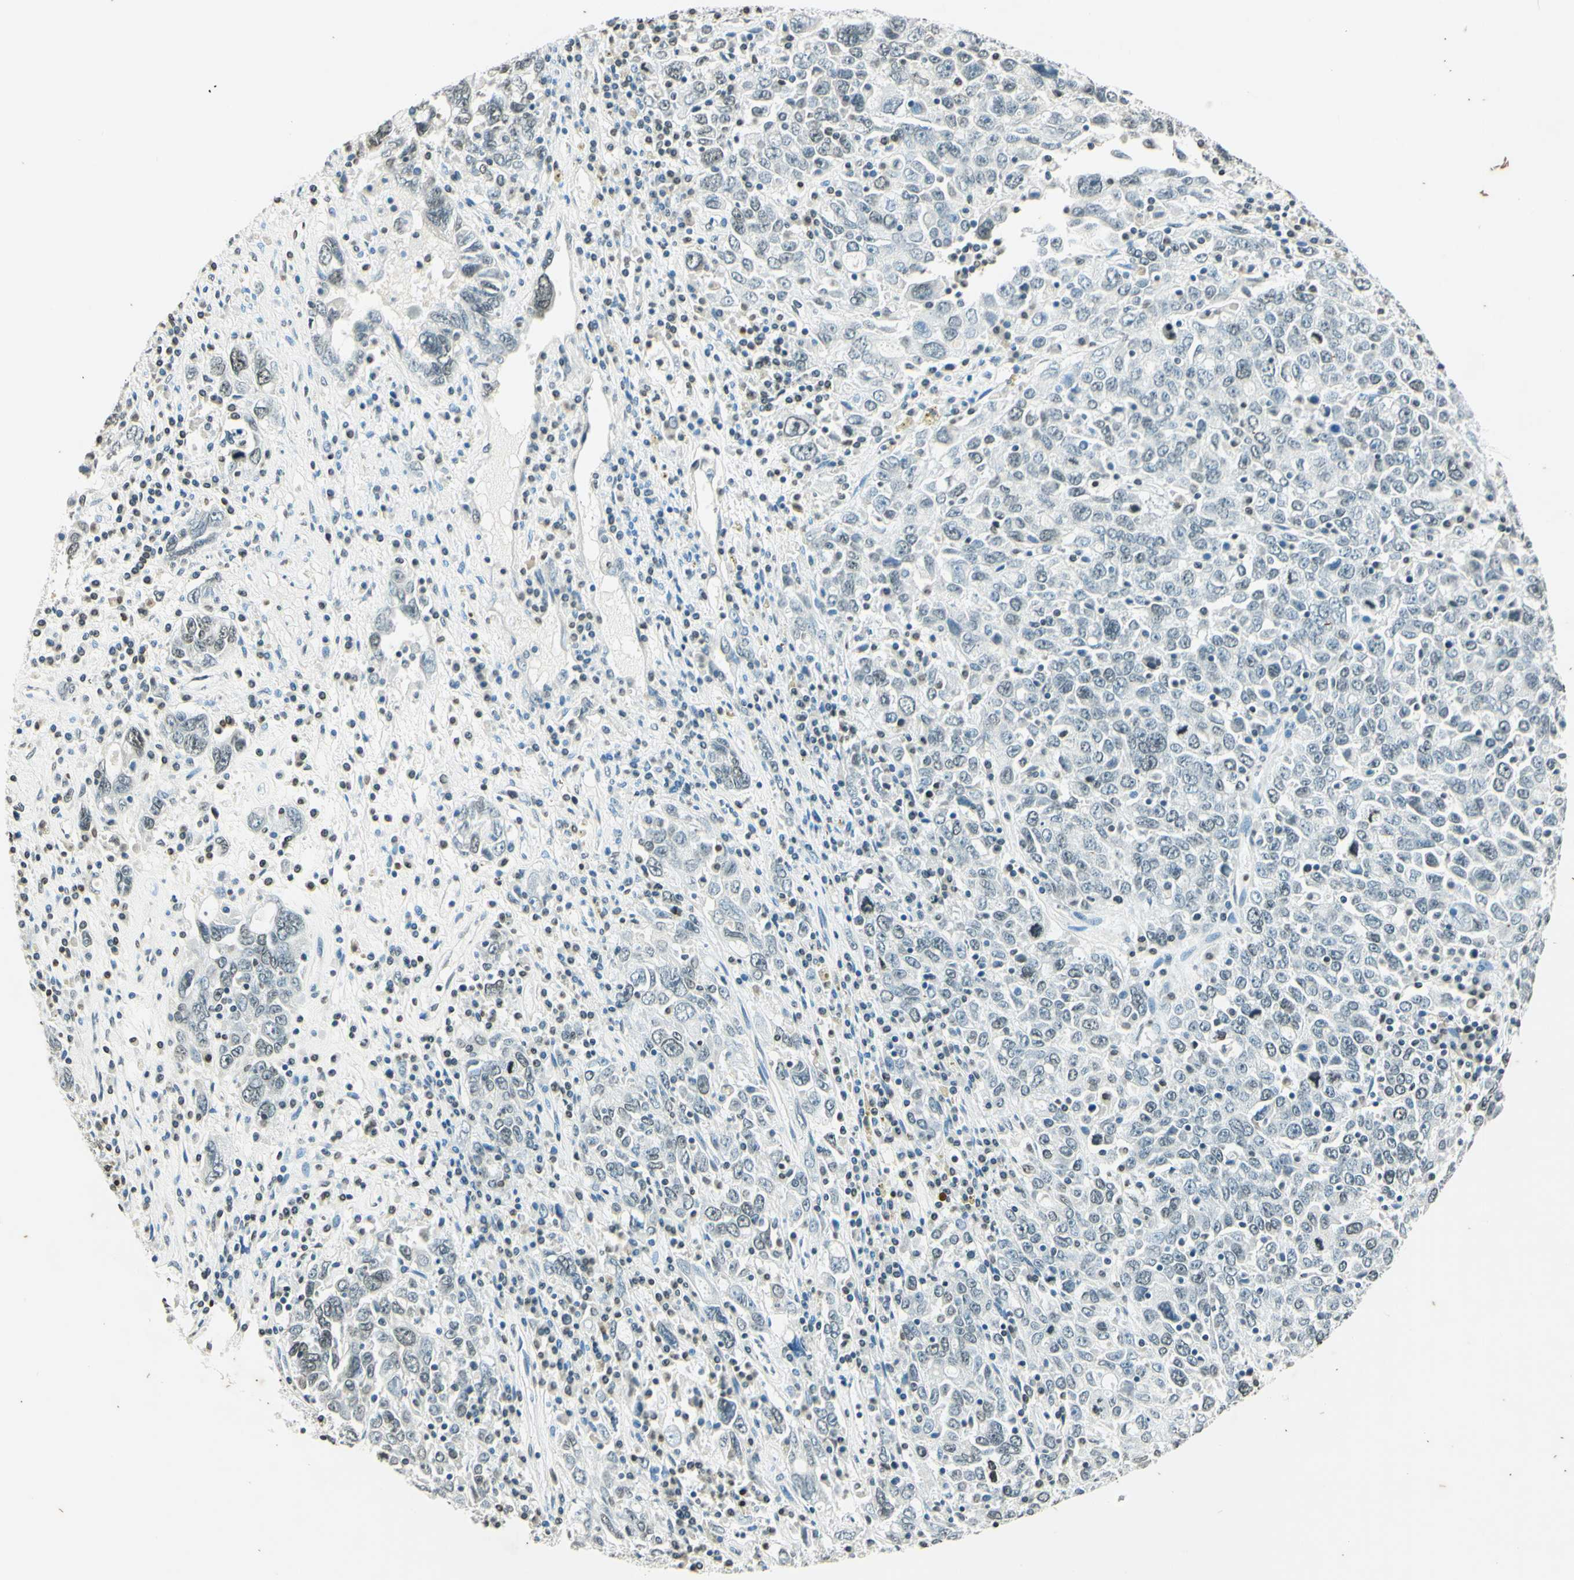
{"staining": {"intensity": "weak", "quantity": "25%-75%", "location": "nuclear"}, "tissue": "ovarian cancer", "cell_type": "Tumor cells", "image_type": "cancer", "snomed": [{"axis": "morphology", "description": "Carcinoma, endometroid"}, {"axis": "topography", "description": "Ovary"}], "caption": "Endometroid carcinoma (ovarian) tissue reveals weak nuclear staining in about 25%-75% of tumor cells", "gene": "MSH2", "patient": {"sex": "female", "age": 62}}